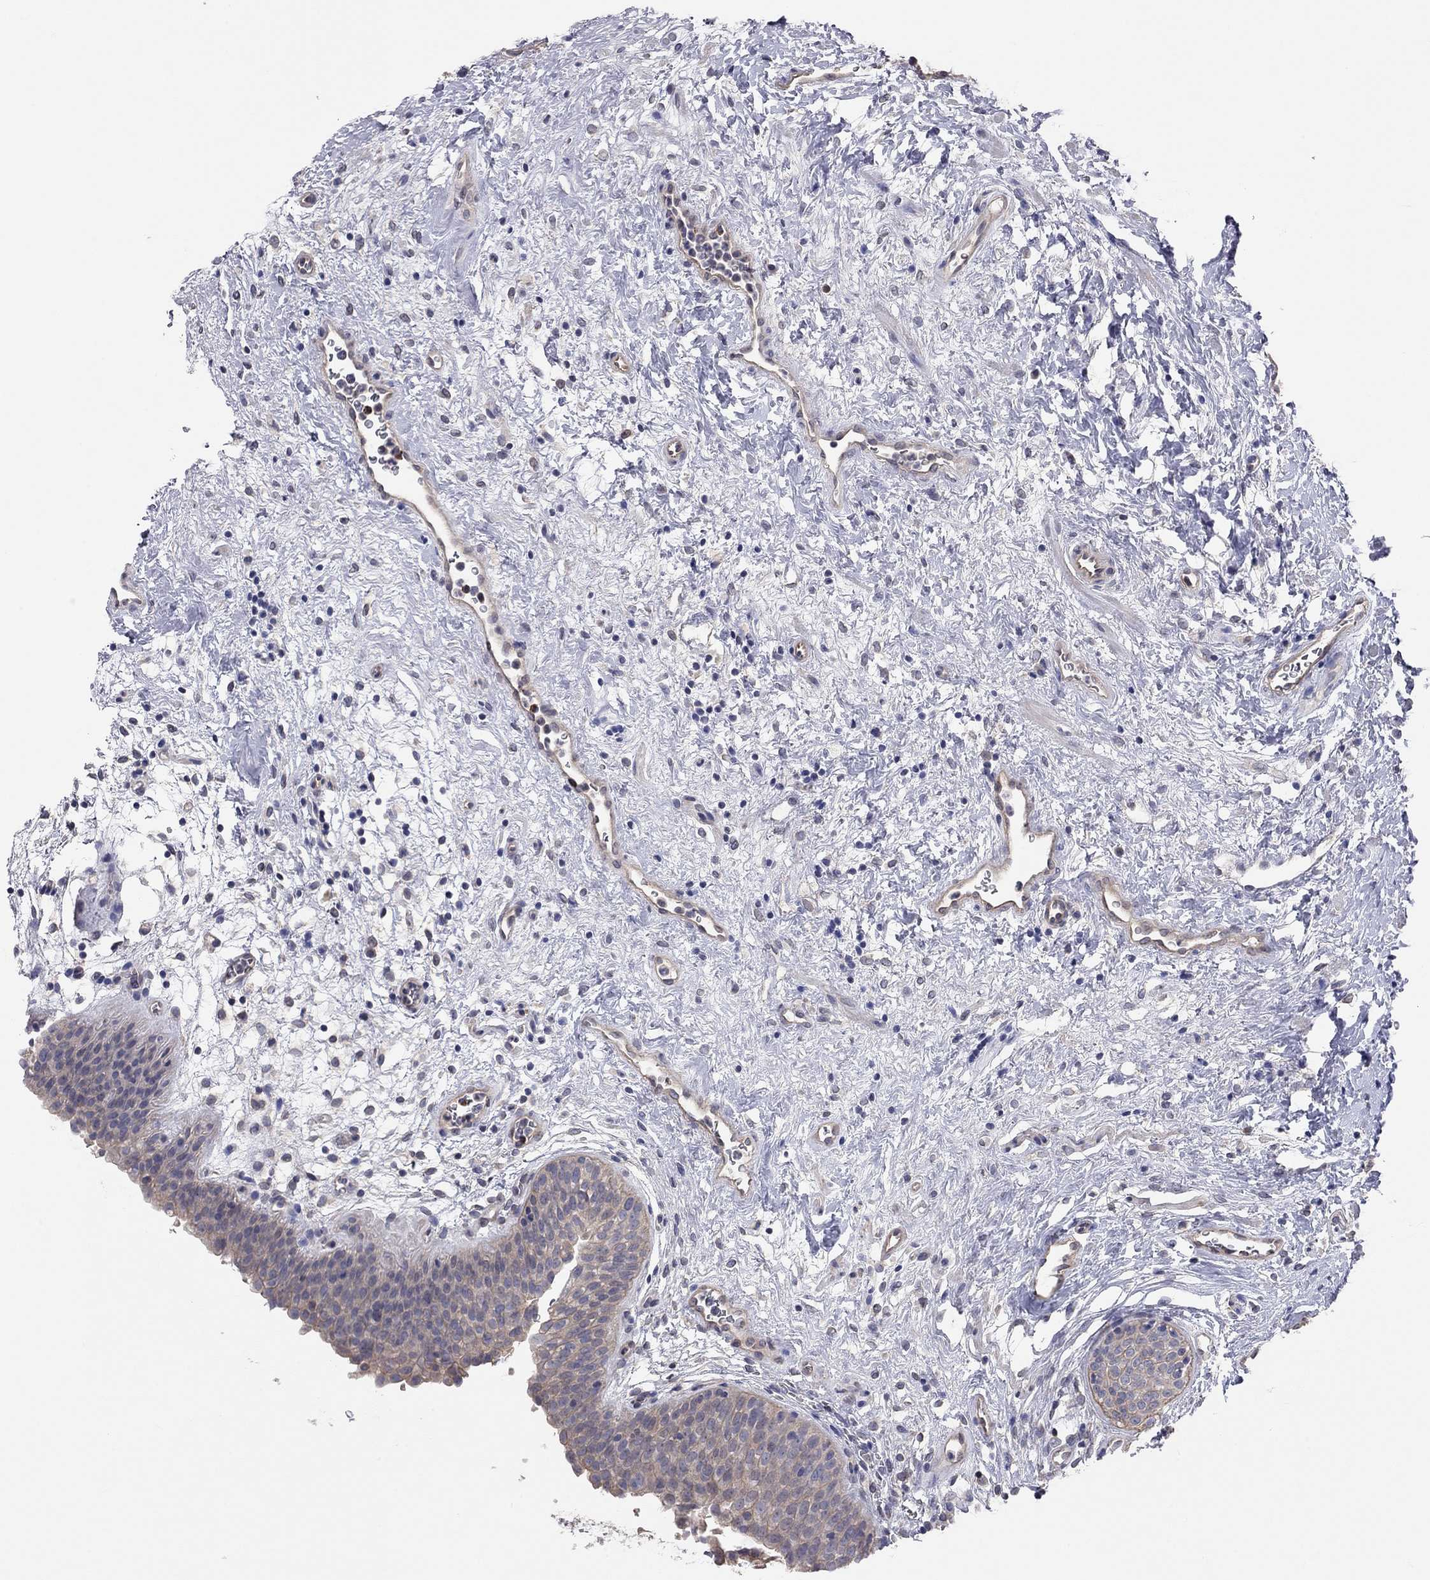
{"staining": {"intensity": "weak", "quantity": ">75%", "location": "cytoplasmic/membranous"}, "tissue": "urinary bladder", "cell_type": "Urothelial cells", "image_type": "normal", "snomed": [{"axis": "morphology", "description": "Normal tissue, NOS"}, {"axis": "topography", "description": "Urinary bladder"}], "caption": "A brown stain highlights weak cytoplasmic/membranous positivity of a protein in urothelial cells of benign human urinary bladder. (DAB IHC with brightfield microscopy, high magnification).", "gene": "KCNB1", "patient": {"sex": "male", "age": 37}}